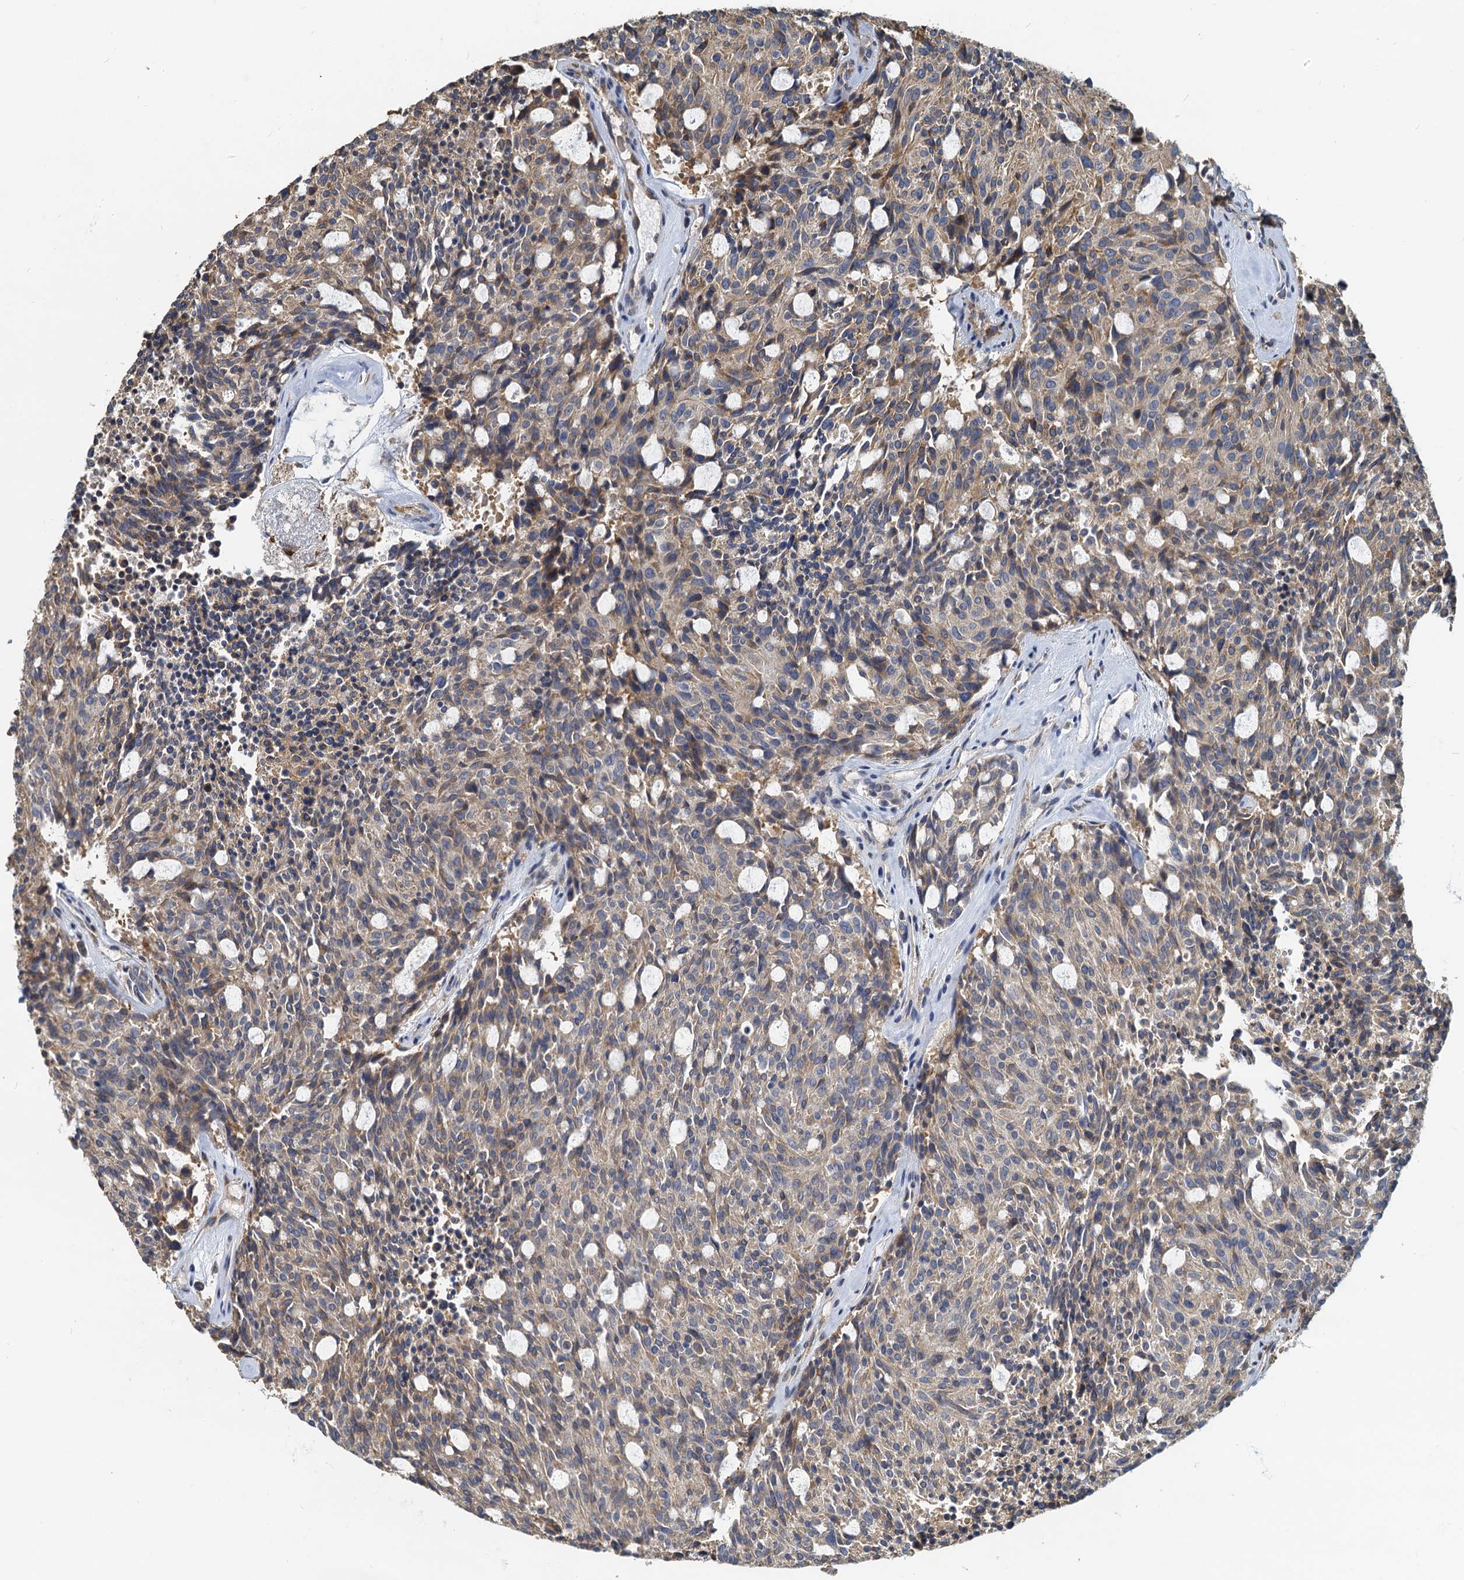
{"staining": {"intensity": "weak", "quantity": "25%-75%", "location": "cytoplasmic/membranous"}, "tissue": "carcinoid", "cell_type": "Tumor cells", "image_type": "cancer", "snomed": [{"axis": "morphology", "description": "Carcinoid, malignant, NOS"}, {"axis": "topography", "description": "Pancreas"}], "caption": "Carcinoid was stained to show a protein in brown. There is low levels of weak cytoplasmic/membranous staining in approximately 25%-75% of tumor cells. The staining was performed using DAB (3,3'-diaminobenzidine) to visualize the protein expression in brown, while the nuclei were stained in blue with hematoxylin (Magnification: 20x).", "gene": "NKAPD1", "patient": {"sex": "female", "age": 54}}